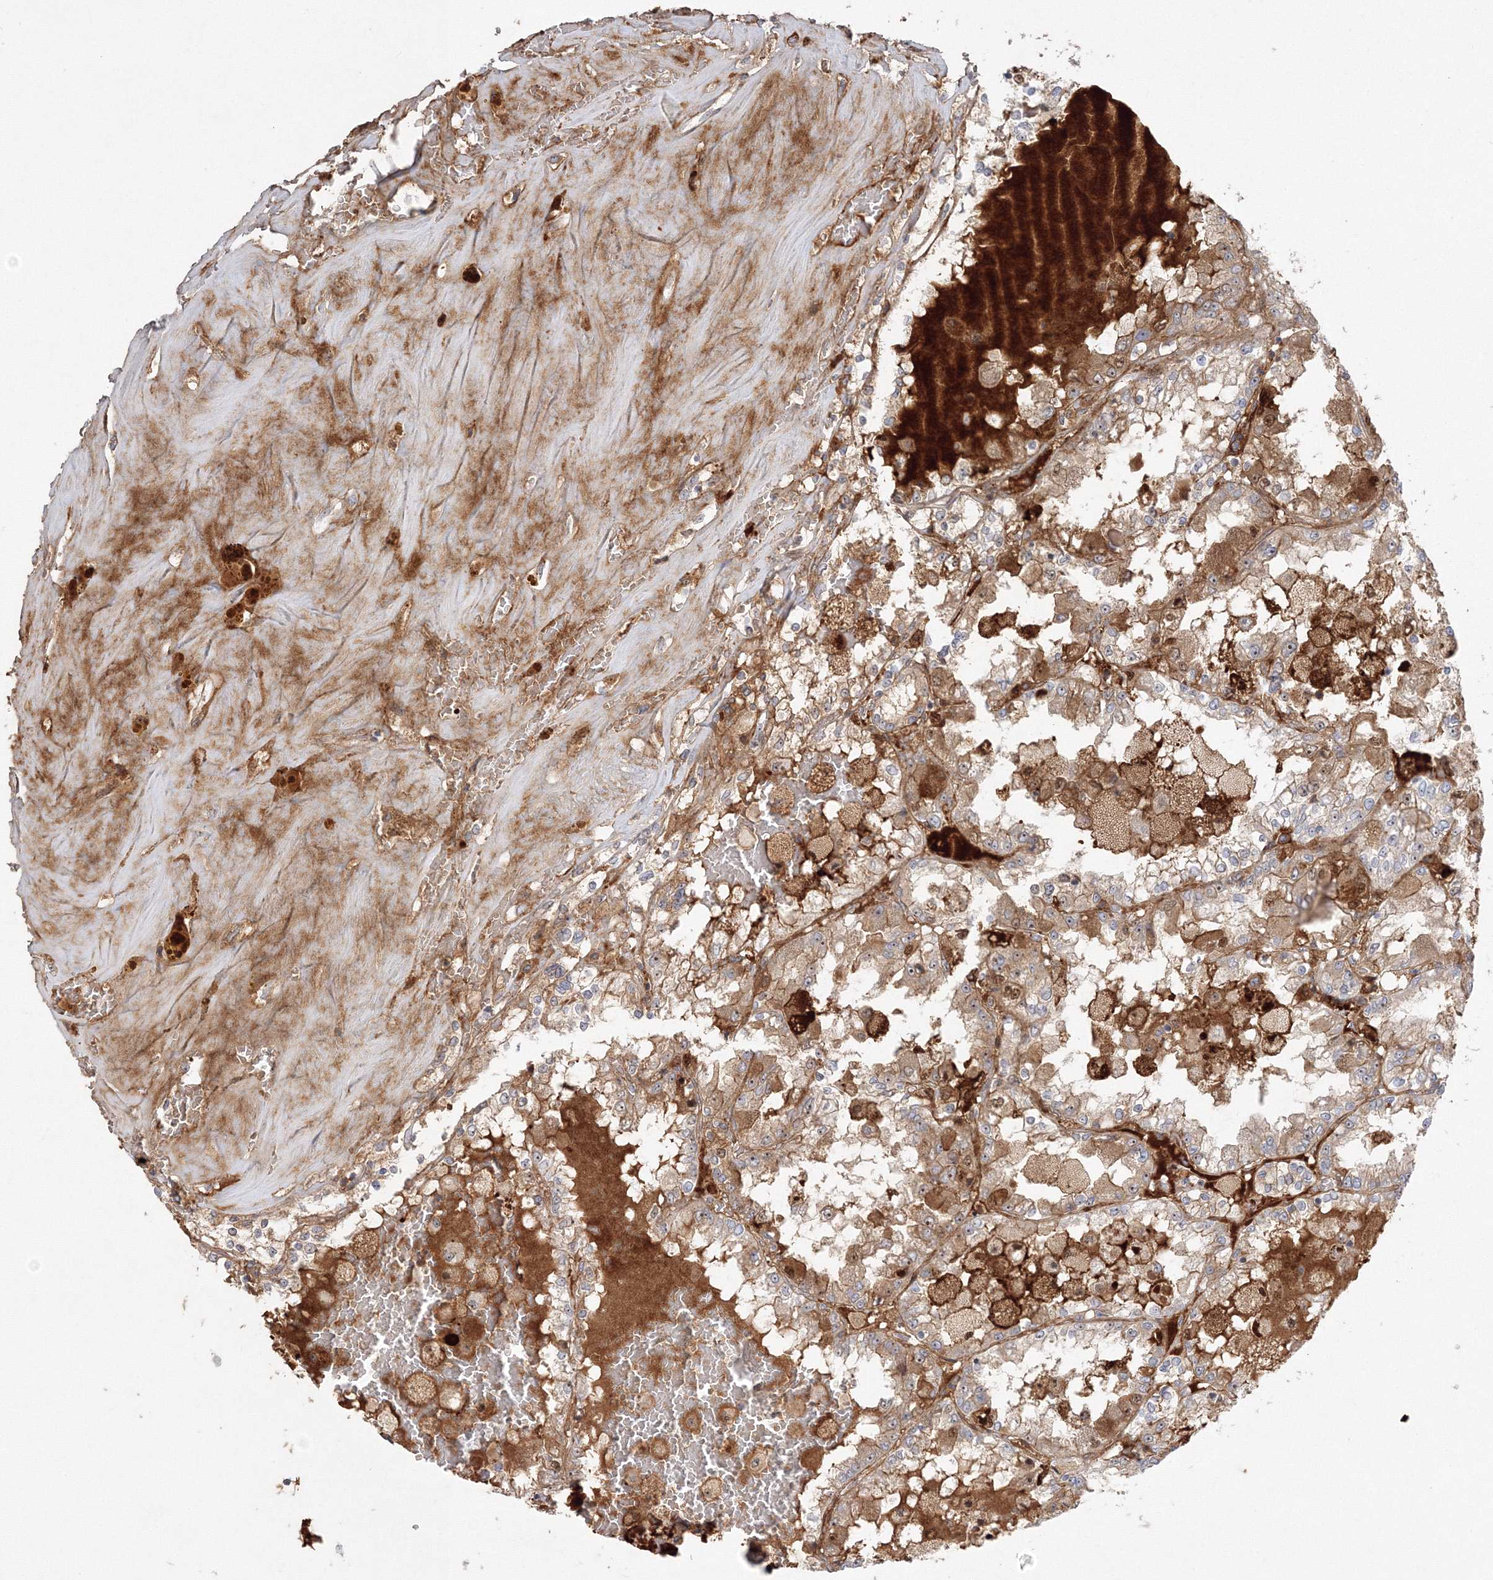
{"staining": {"intensity": "moderate", "quantity": "25%-75%", "location": "cytoplasmic/membranous,nuclear"}, "tissue": "renal cancer", "cell_type": "Tumor cells", "image_type": "cancer", "snomed": [{"axis": "morphology", "description": "Adenocarcinoma, NOS"}, {"axis": "topography", "description": "Kidney"}], "caption": "Protein expression analysis of human adenocarcinoma (renal) reveals moderate cytoplasmic/membranous and nuclear staining in about 25%-75% of tumor cells.", "gene": "NPM3", "patient": {"sex": "female", "age": 56}}